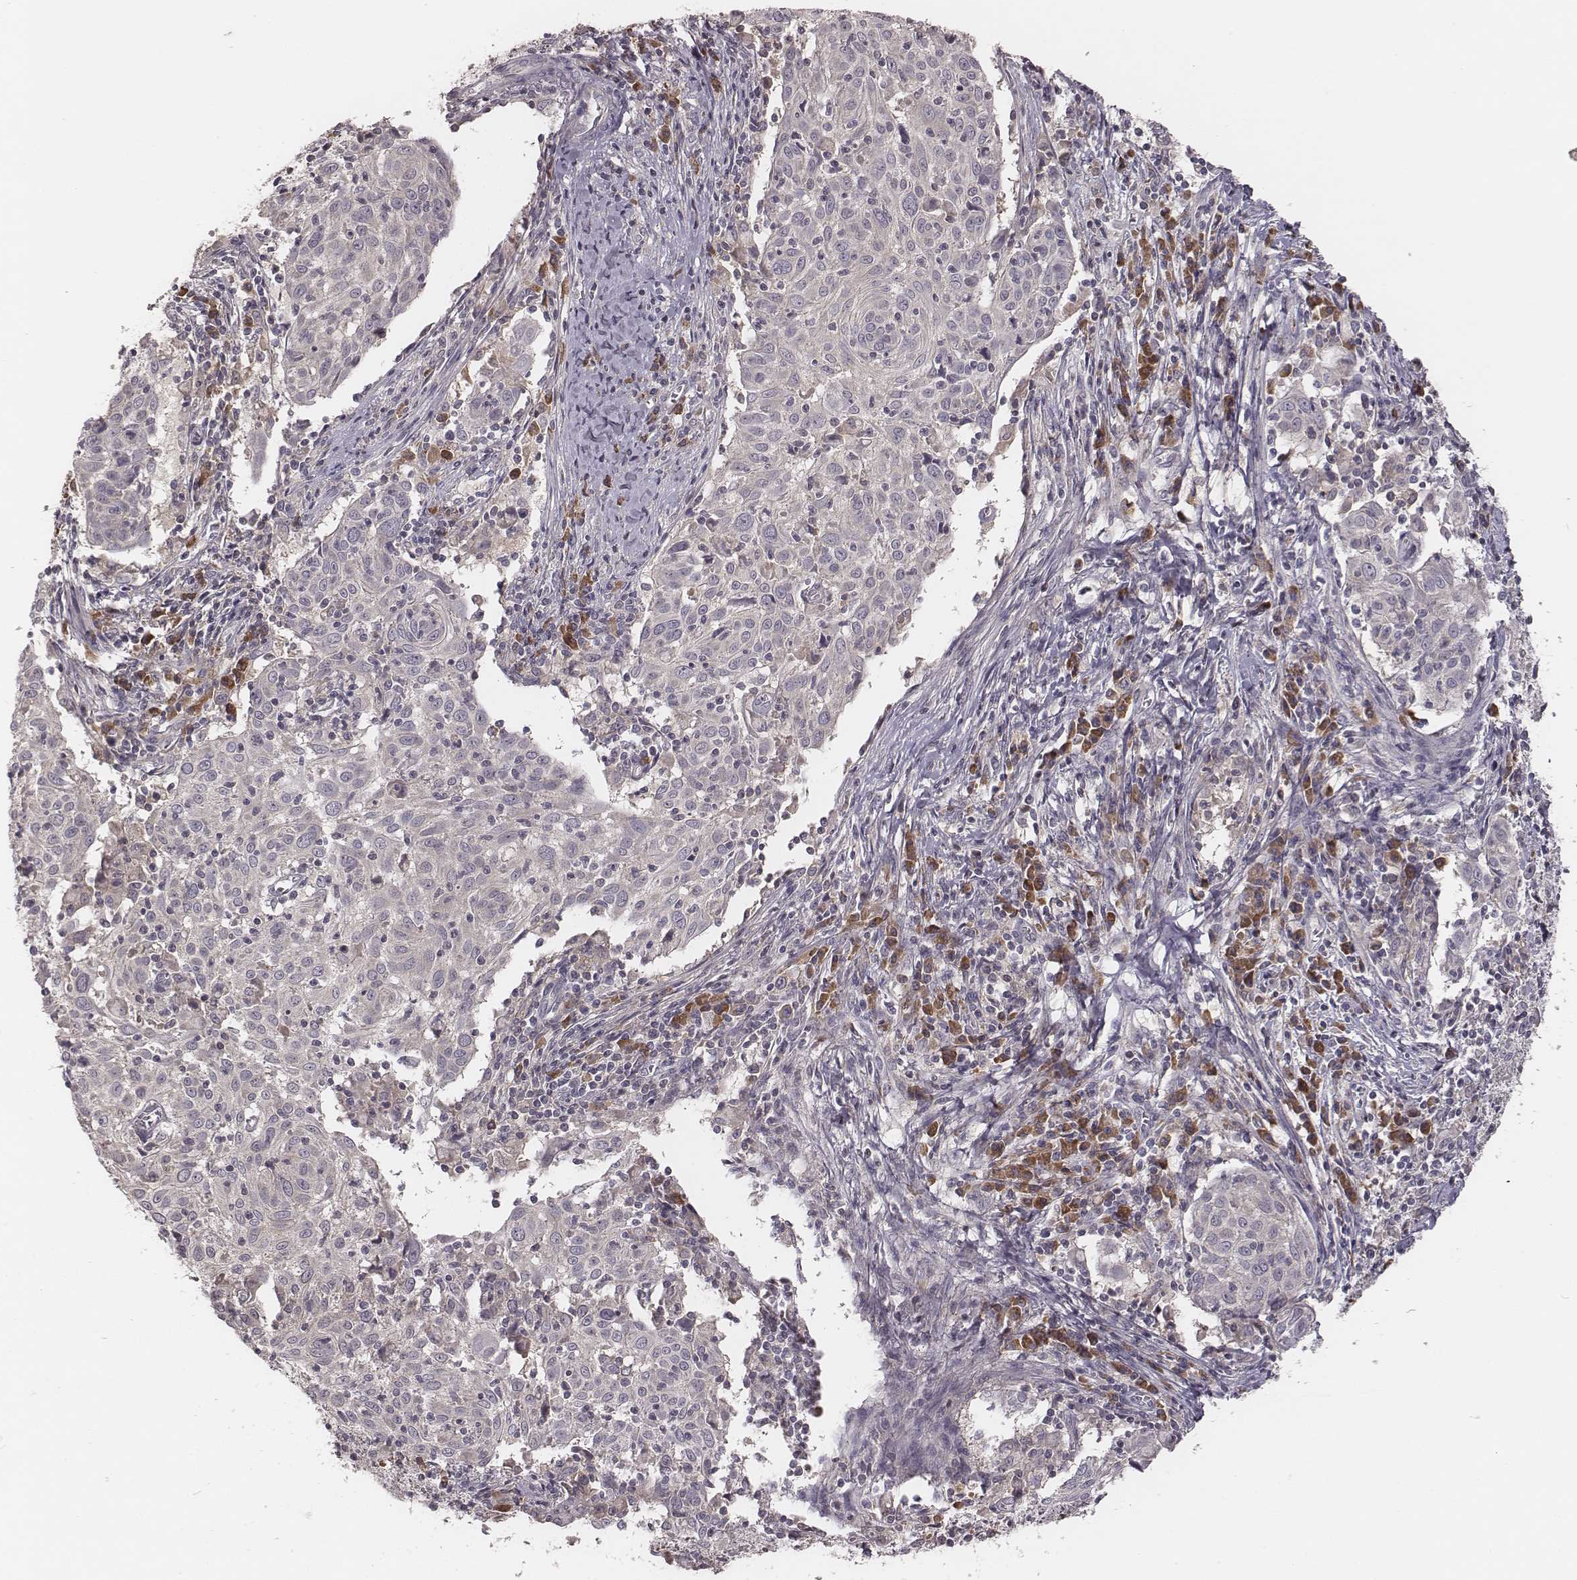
{"staining": {"intensity": "negative", "quantity": "none", "location": "none"}, "tissue": "cervical cancer", "cell_type": "Tumor cells", "image_type": "cancer", "snomed": [{"axis": "morphology", "description": "Squamous cell carcinoma, NOS"}, {"axis": "topography", "description": "Cervix"}], "caption": "IHC of human cervical cancer (squamous cell carcinoma) demonstrates no staining in tumor cells.", "gene": "P2RX5", "patient": {"sex": "female", "age": 39}}